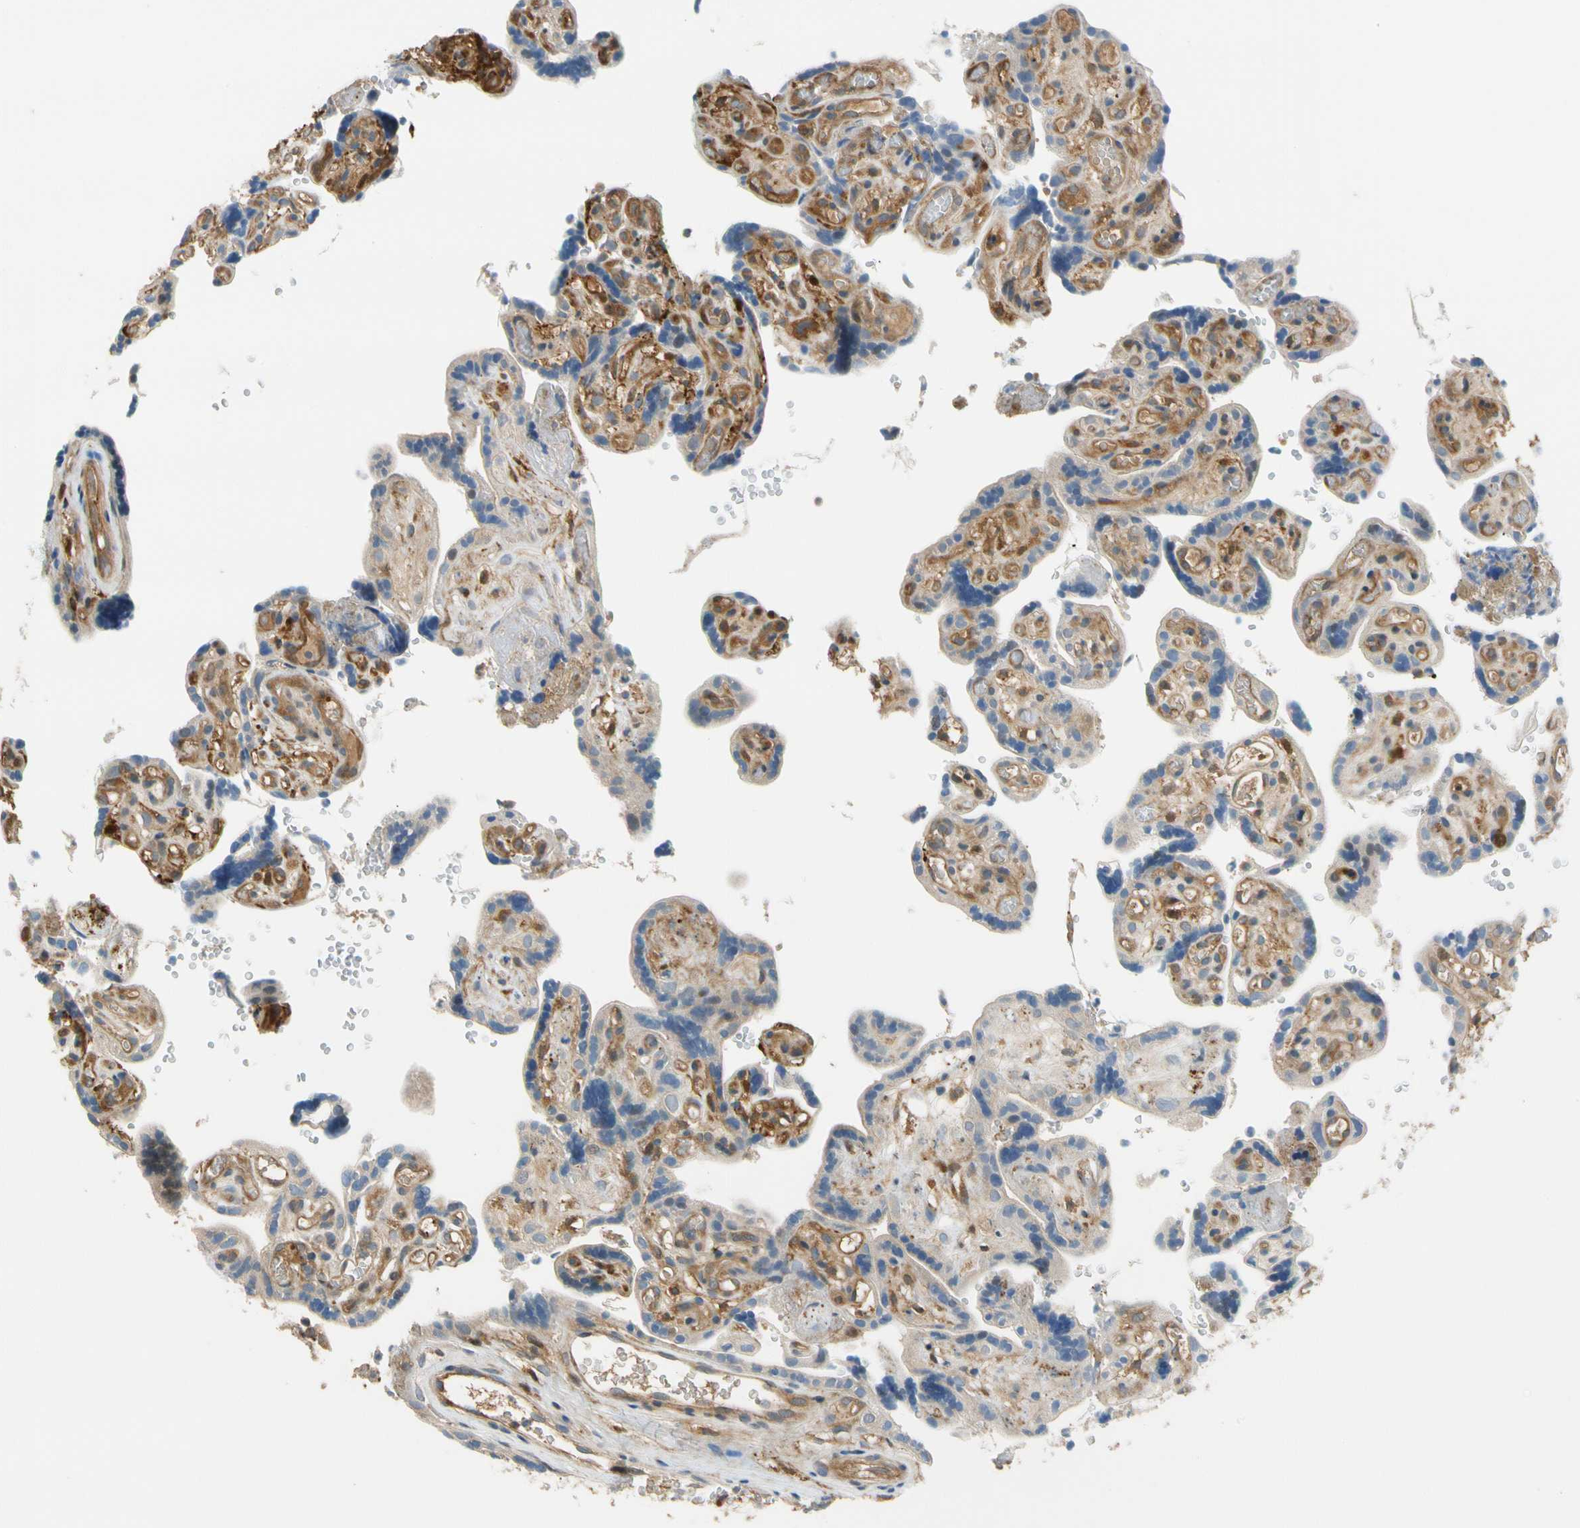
{"staining": {"intensity": "moderate", "quantity": ">75%", "location": "cytoplasmic/membranous"}, "tissue": "placenta", "cell_type": "Decidual cells", "image_type": "normal", "snomed": [{"axis": "morphology", "description": "Normal tissue, NOS"}, {"axis": "topography", "description": "Placenta"}], "caption": "The immunohistochemical stain labels moderate cytoplasmic/membranous expression in decidual cells of normal placenta.", "gene": "PARP14", "patient": {"sex": "female", "age": 30}}